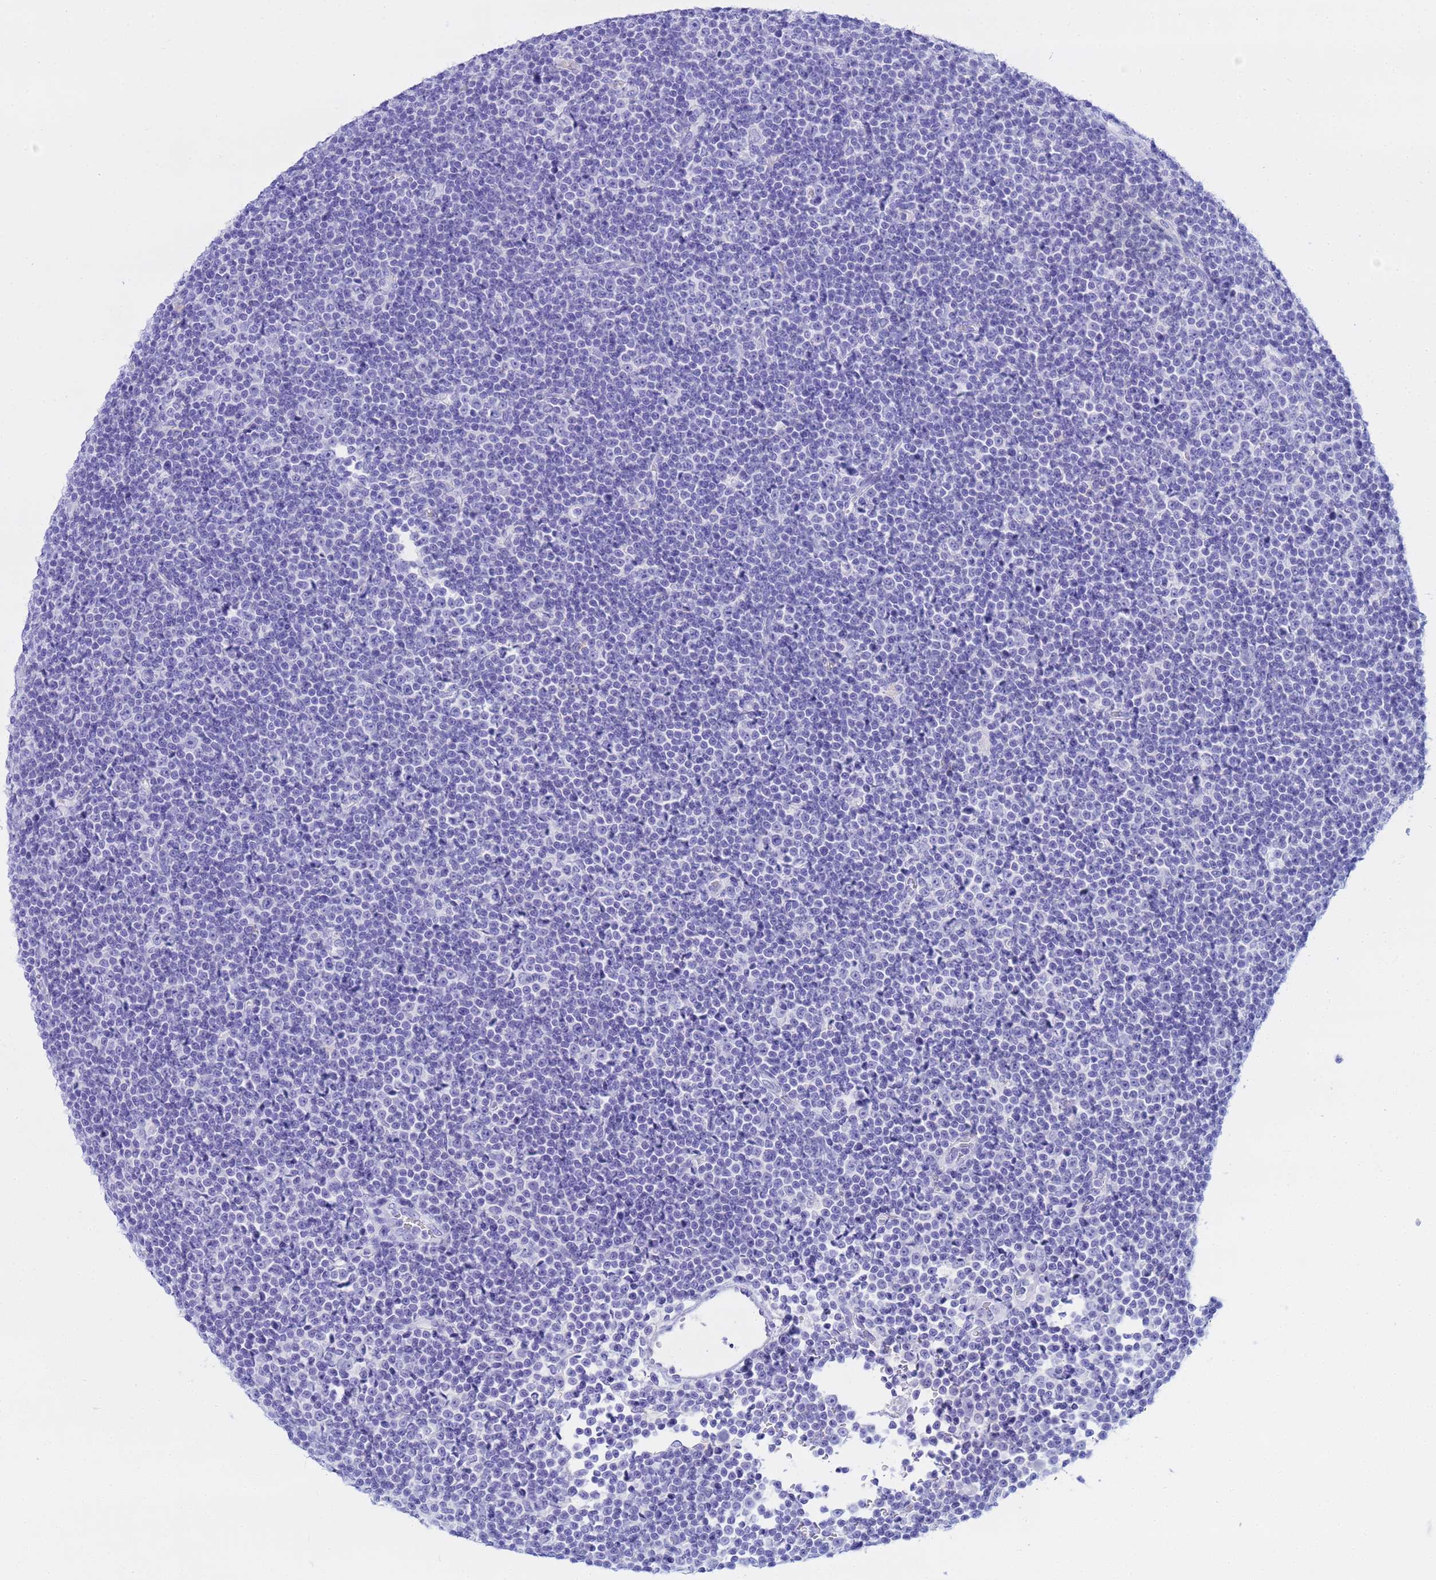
{"staining": {"intensity": "negative", "quantity": "none", "location": "none"}, "tissue": "lymphoma", "cell_type": "Tumor cells", "image_type": "cancer", "snomed": [{"axis": "morphology", "description": "Malignant lymphoma, non-Hodgkin's type, Low grade"}, {"axis": "topography", "description": "Lymph node"}], "caption": "This is a image of immunohistochemistry staining of low-grade malignant lymphoma, non-Hodgkin's type, which shows no staining in tumor cells.", "gene": "AQP12A", "patient": {"sex": "female", "age": 67}}